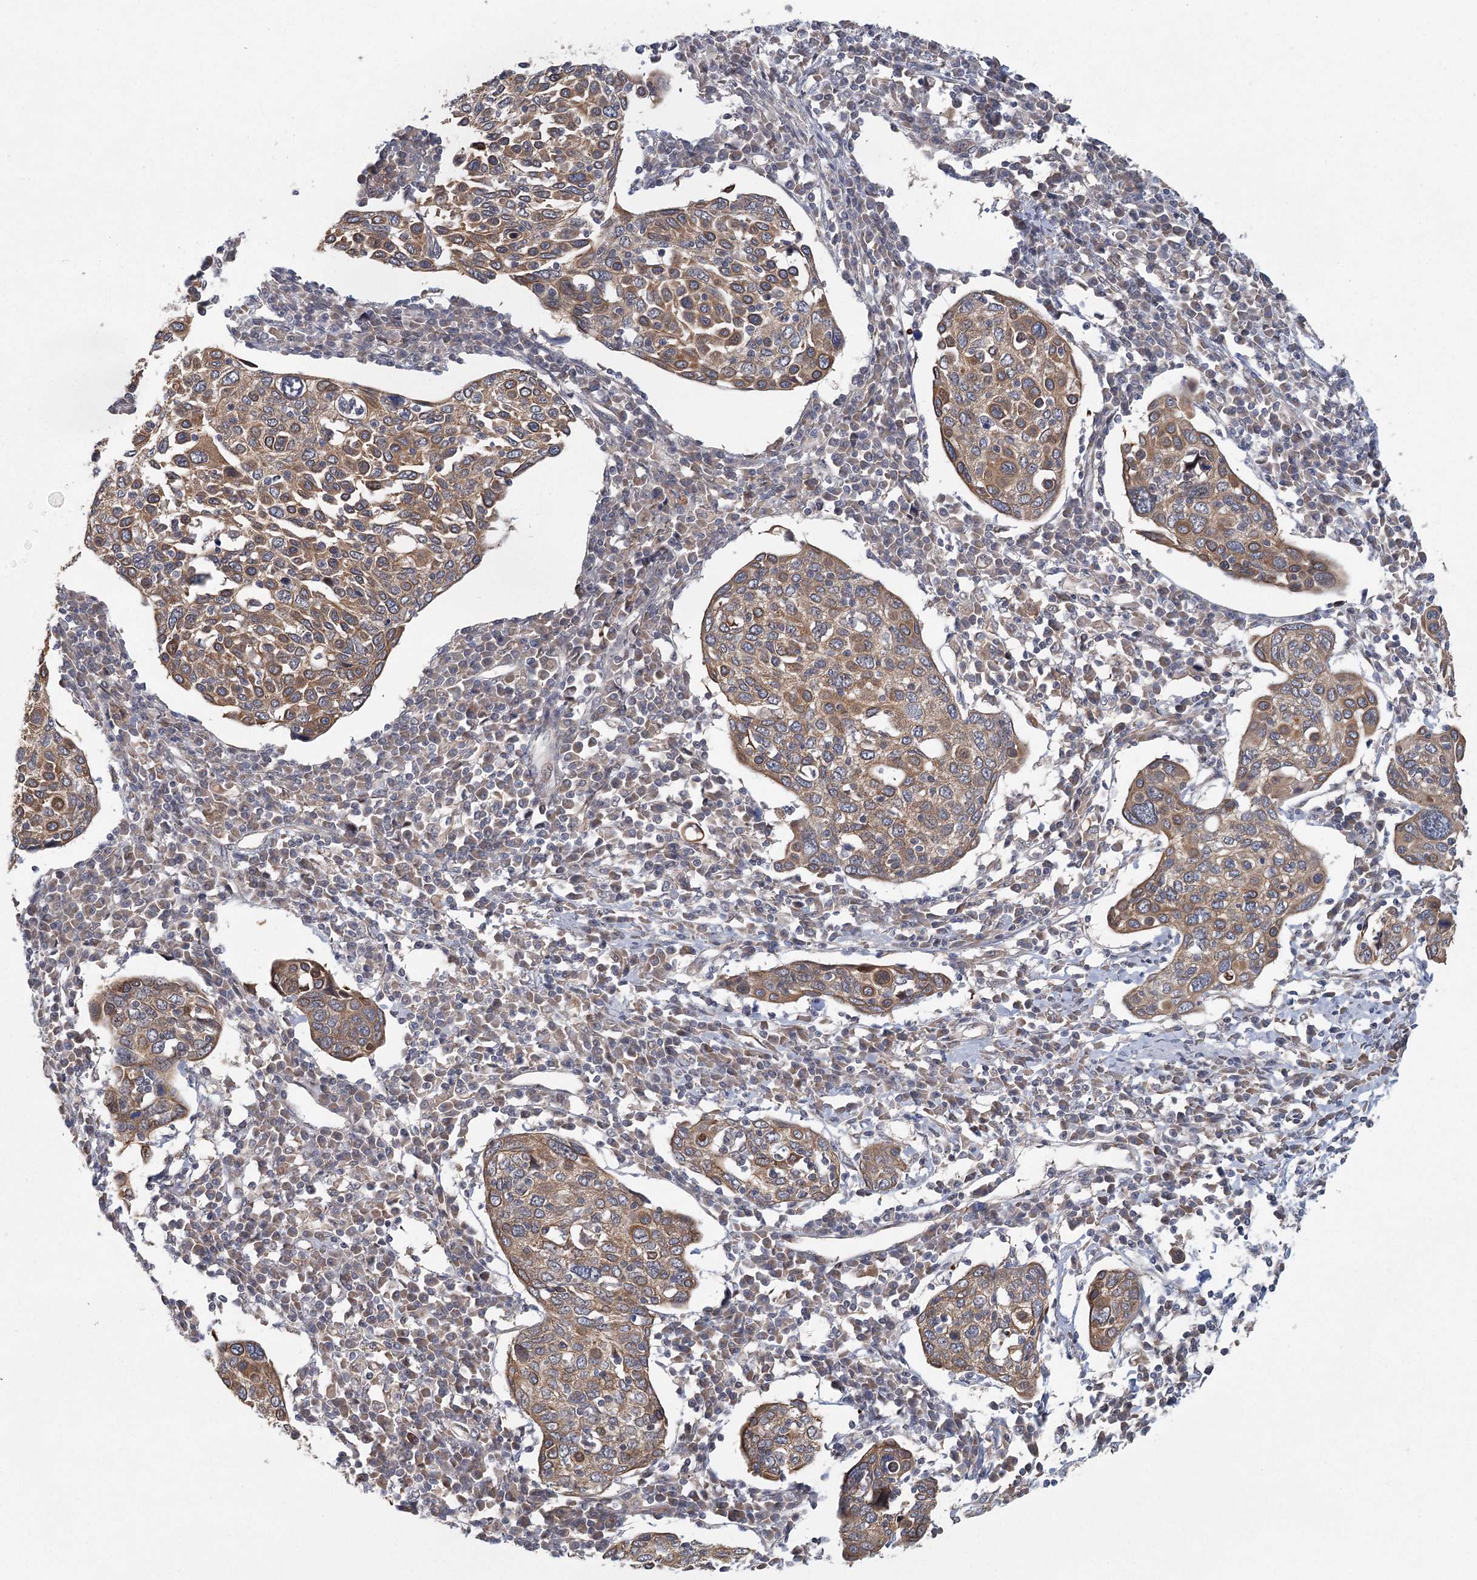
{"staining": {"intensity": "moderate", "quantity": ">75%", "location": "cytoplasmic/membranous"}, "tissue": "cervical cancer", "cell_type": "Tumor cells", "image_type": "cancer", "snomed": [{"axis": "morphology", "description": "Squamous cell carcinoma, NOS"}, {"axis": "topography", "description": "Cervix"}], "caption": "There is medium levels of moderate cytoplasmic/membranous positivity in tumor cells of cervical squamous cell carcinoma, as demonstrated by immunohistochemical staining (brown color).", "gene": "LRRC14B", "patient": {"sex": "female", "age": 40}}